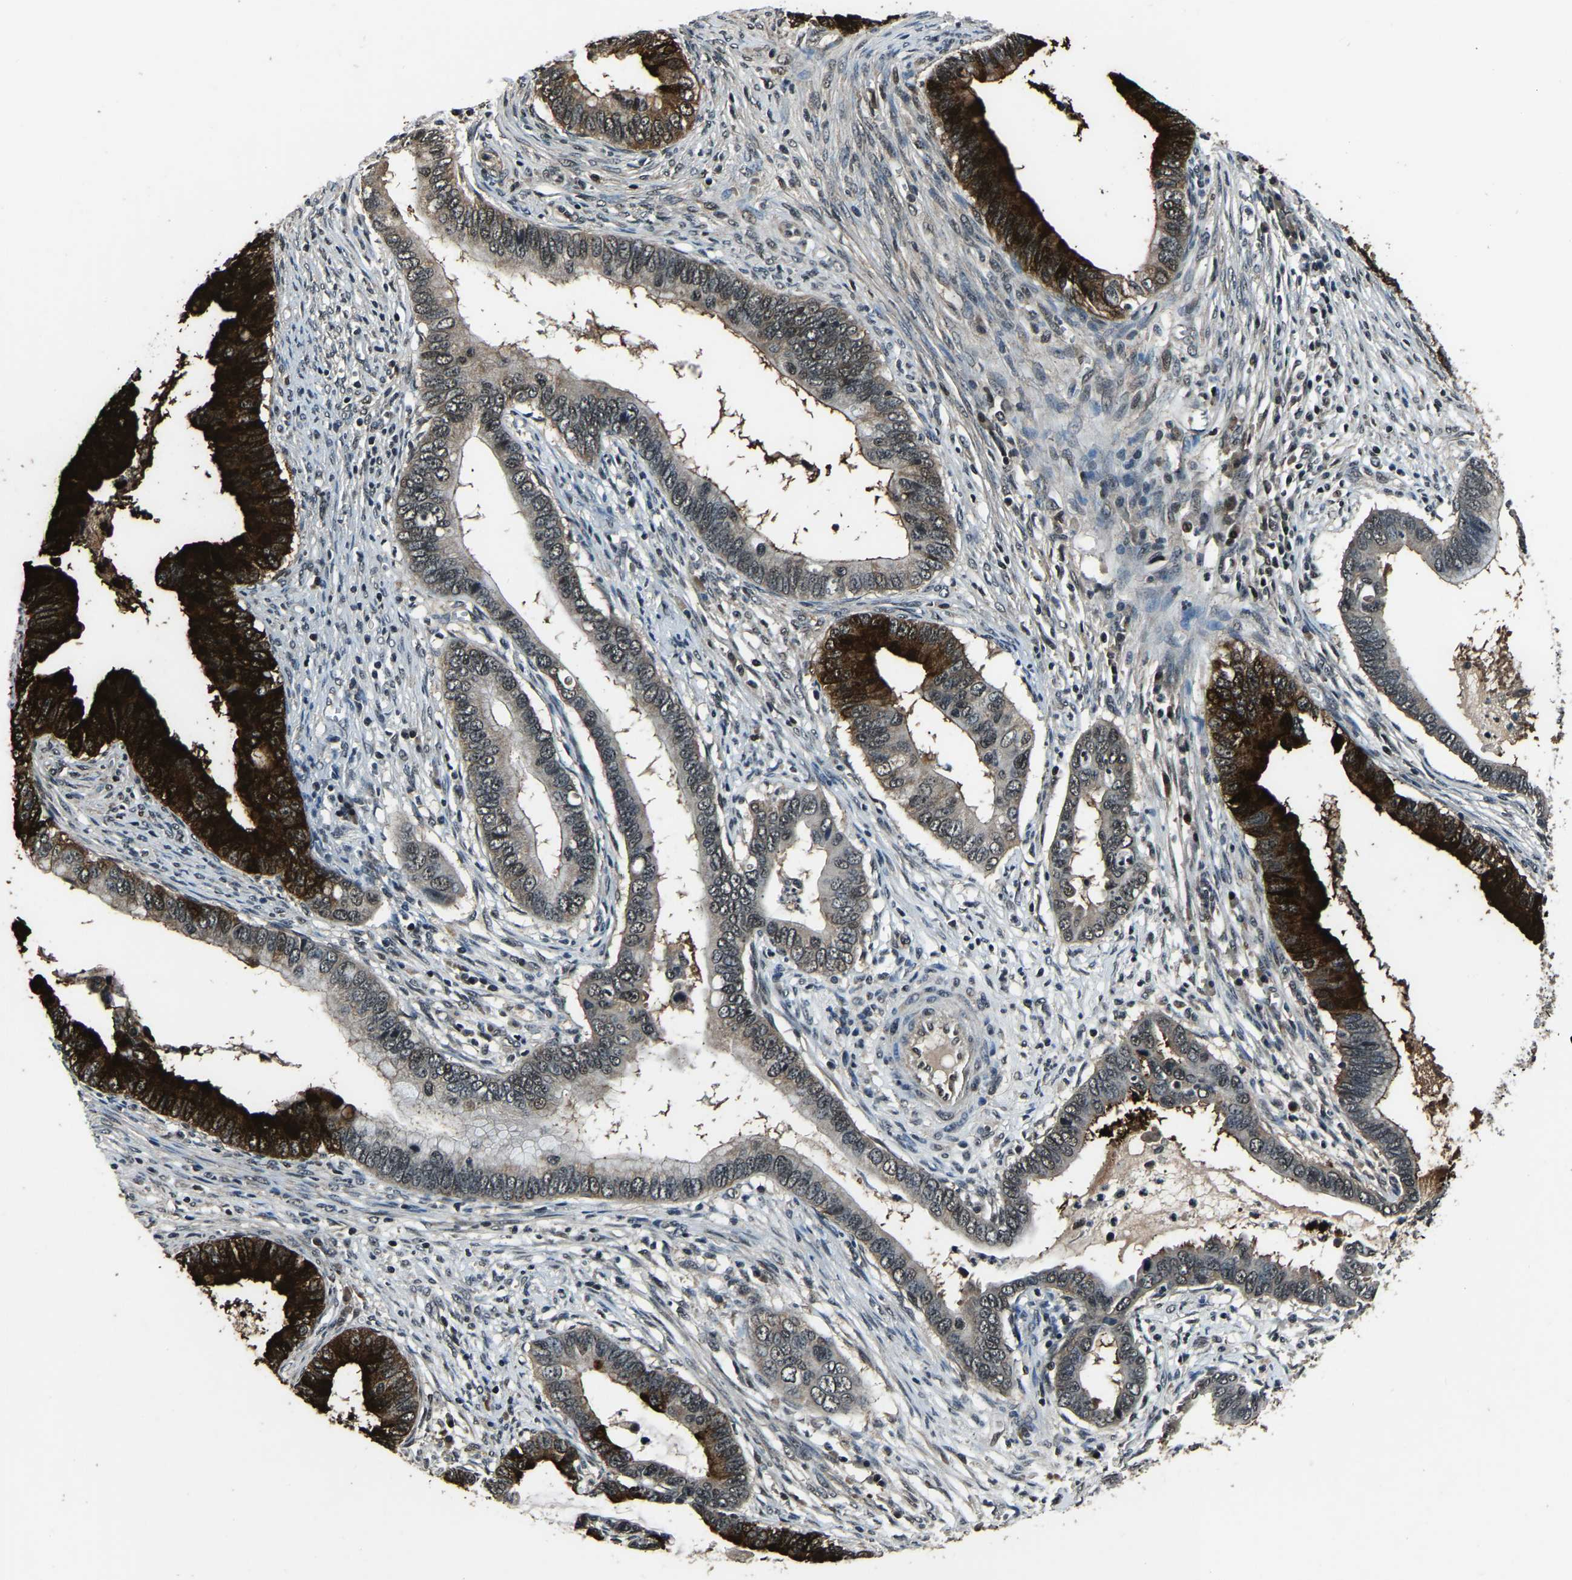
{"staining": {"intensity": "strong", "quantity": "25%-75%", "location": "cytoplasmic/membranous"}, "tissue": "cervical cancer", "cell_type": "Tumor cells", "image_type": "cancer", "snomed": [{"axis": "morphology", "description": "Adenocarcinoma, NOS"}, {"axis": "topography", "description": "Cervix"}], "caption": "The photomicrograph shows staining of cervical adenocarcinoma, revealing strong cytoplasmic/membranous protein expression (brown color) within tumor cells.", "gene": "ANKIB1", "patient": {"sex": "female", "age": 44}}